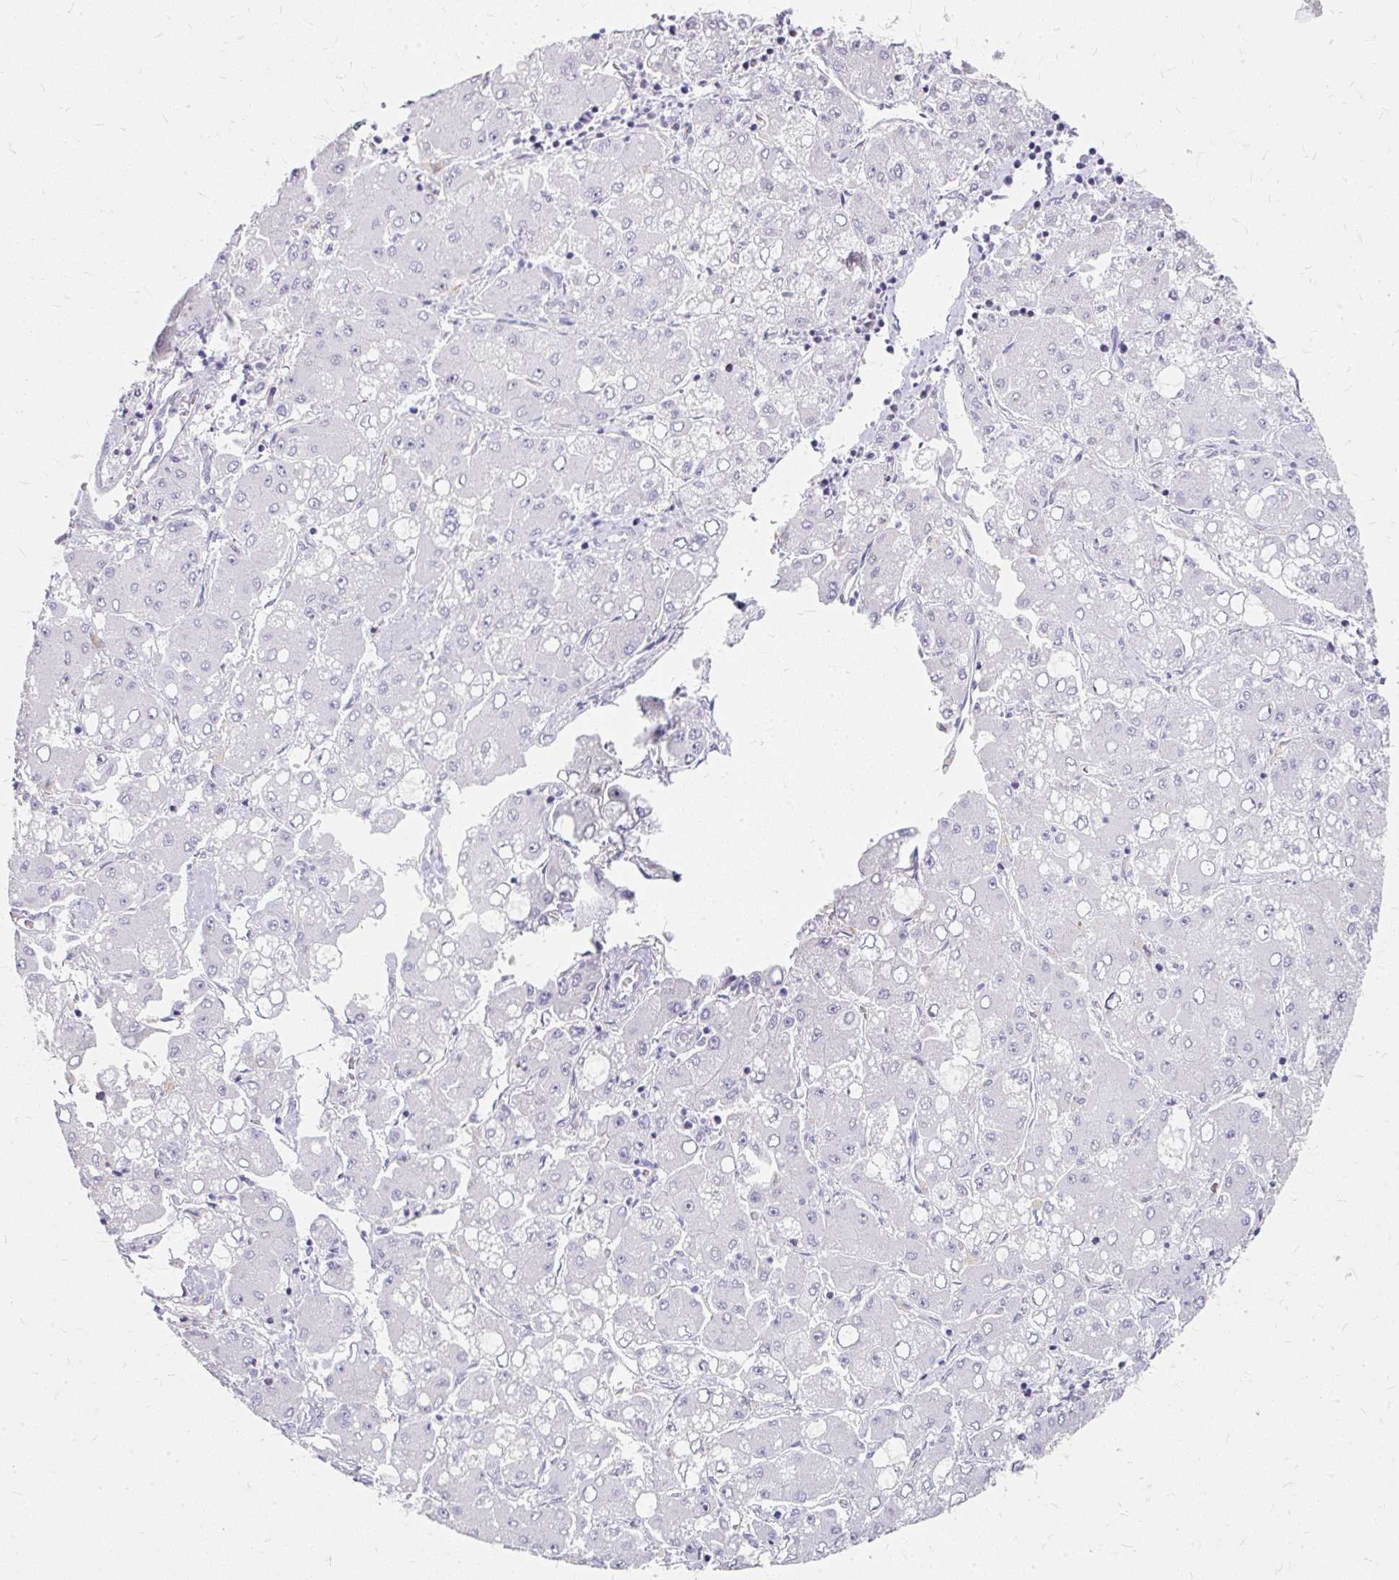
{"staining": {"intensity": "negative", "quantity": "none", "location": "none"}, "tissue": "liver cancer", "cell_type": "Tumor cells", "image_type": "cancer", "snomed": [{"axis": "morphology", "description": "Carcinoma, Hepatocellular, NOS"}, {"axis": "topography", "description": "Liver"}], "caption": "There is no significant staining in tumor cells of hepatocellular carcinoma (liver). (DAB (3,3'-diaminobenzidine) immunohistochemistry (IHC) with hematoxylin counter stain).", "gene": "GTF2H1", "patient": {"sex": "male", "age": 40}}